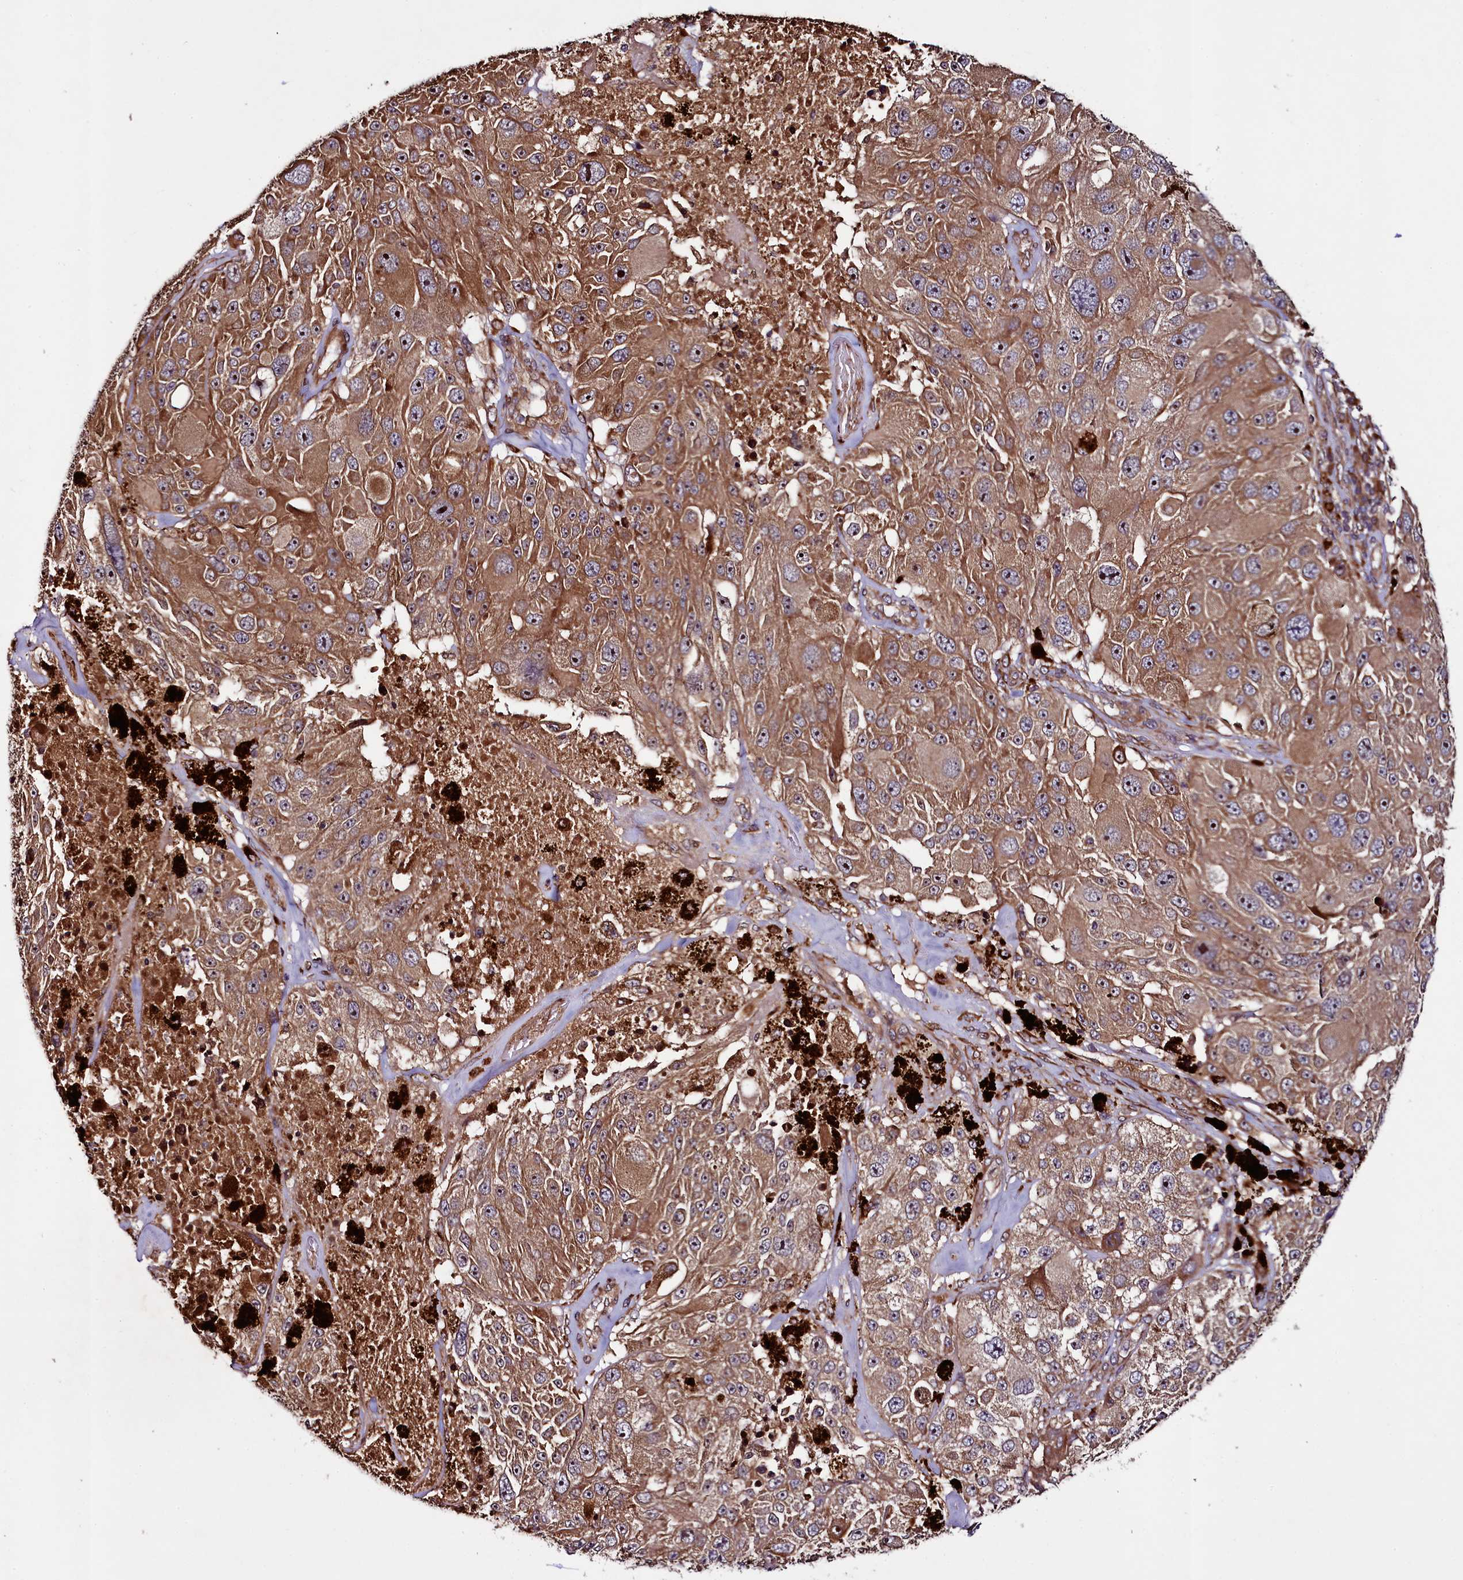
{"staining": {"intensity": "moderate", "quantity": ">75%", "location": "cytoplasmic/membranous"}, "tissue": "melanoma", "cell_type": "Tumor cells", "image_type": "cancer", "snomed": [{"axis": "morphology", "description": "Malignant melanoma, Metastatic site"}, {"axis": "topography", "description": "Lymph node"}], "caption": "IHC photomicrograph of malignant melanoma (metastatic site) stained for a protein (brown), which demonstrates medium levels of moderate cytoplasmic/membranous staining in about >75% of tumor cells.", "gene": "CCDC102A", "patient": {"sex": "male", "age": 62}}